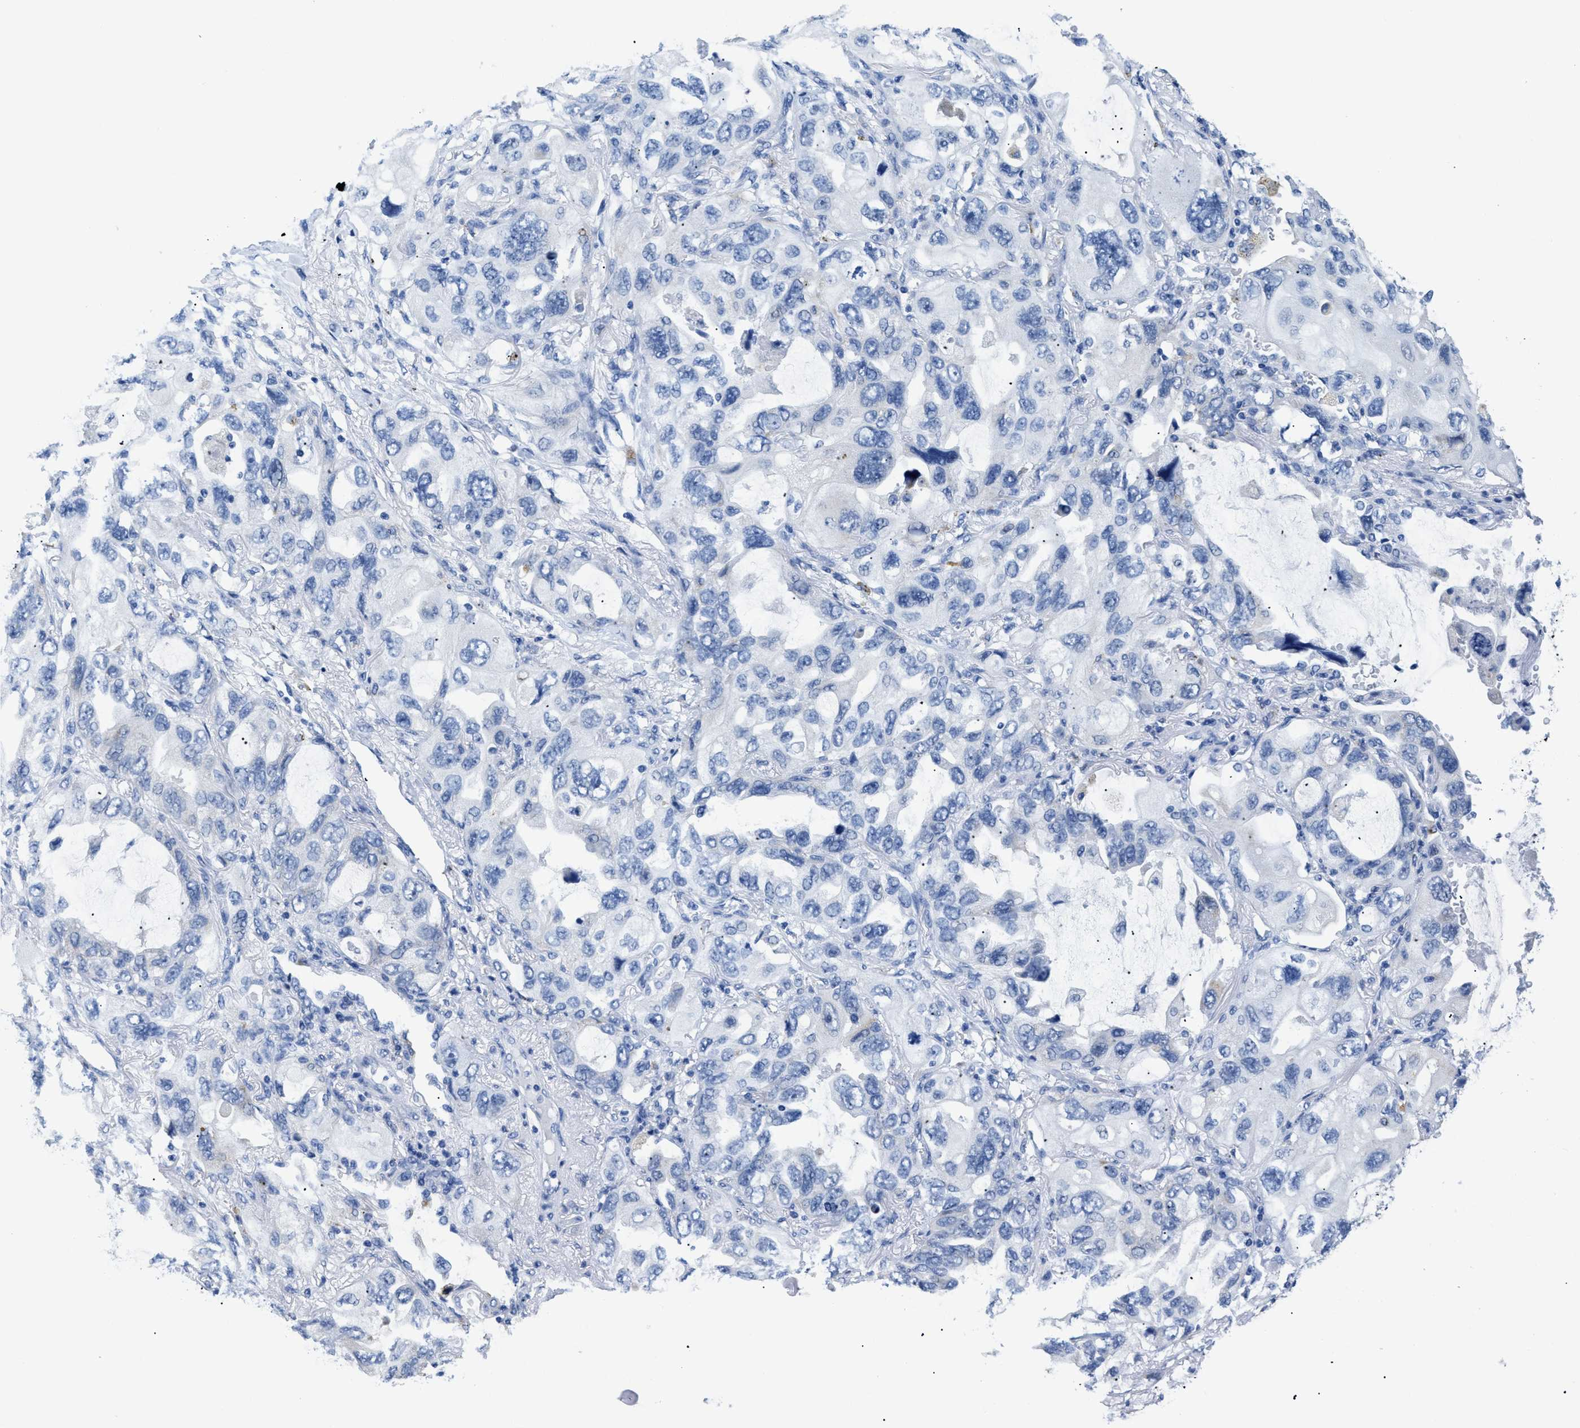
{"staining": {"intensity": "negative", "quantity": "none", "location": "none"}, "tissue": "lung cancer", "cell_type": "Tumor cells", "image_type": "cancer", "snomed": [{"axis": "morphology", "description": "Squamous cell carcinoma, NOS"}, {"axis": "topography", "description": "Lung"}], "caption": "Tumor cells show no significant expression in squamous cell carcinoma (lung).", "gene": "APOBEC2", "patient": {"sex": "female", "age": 73}}